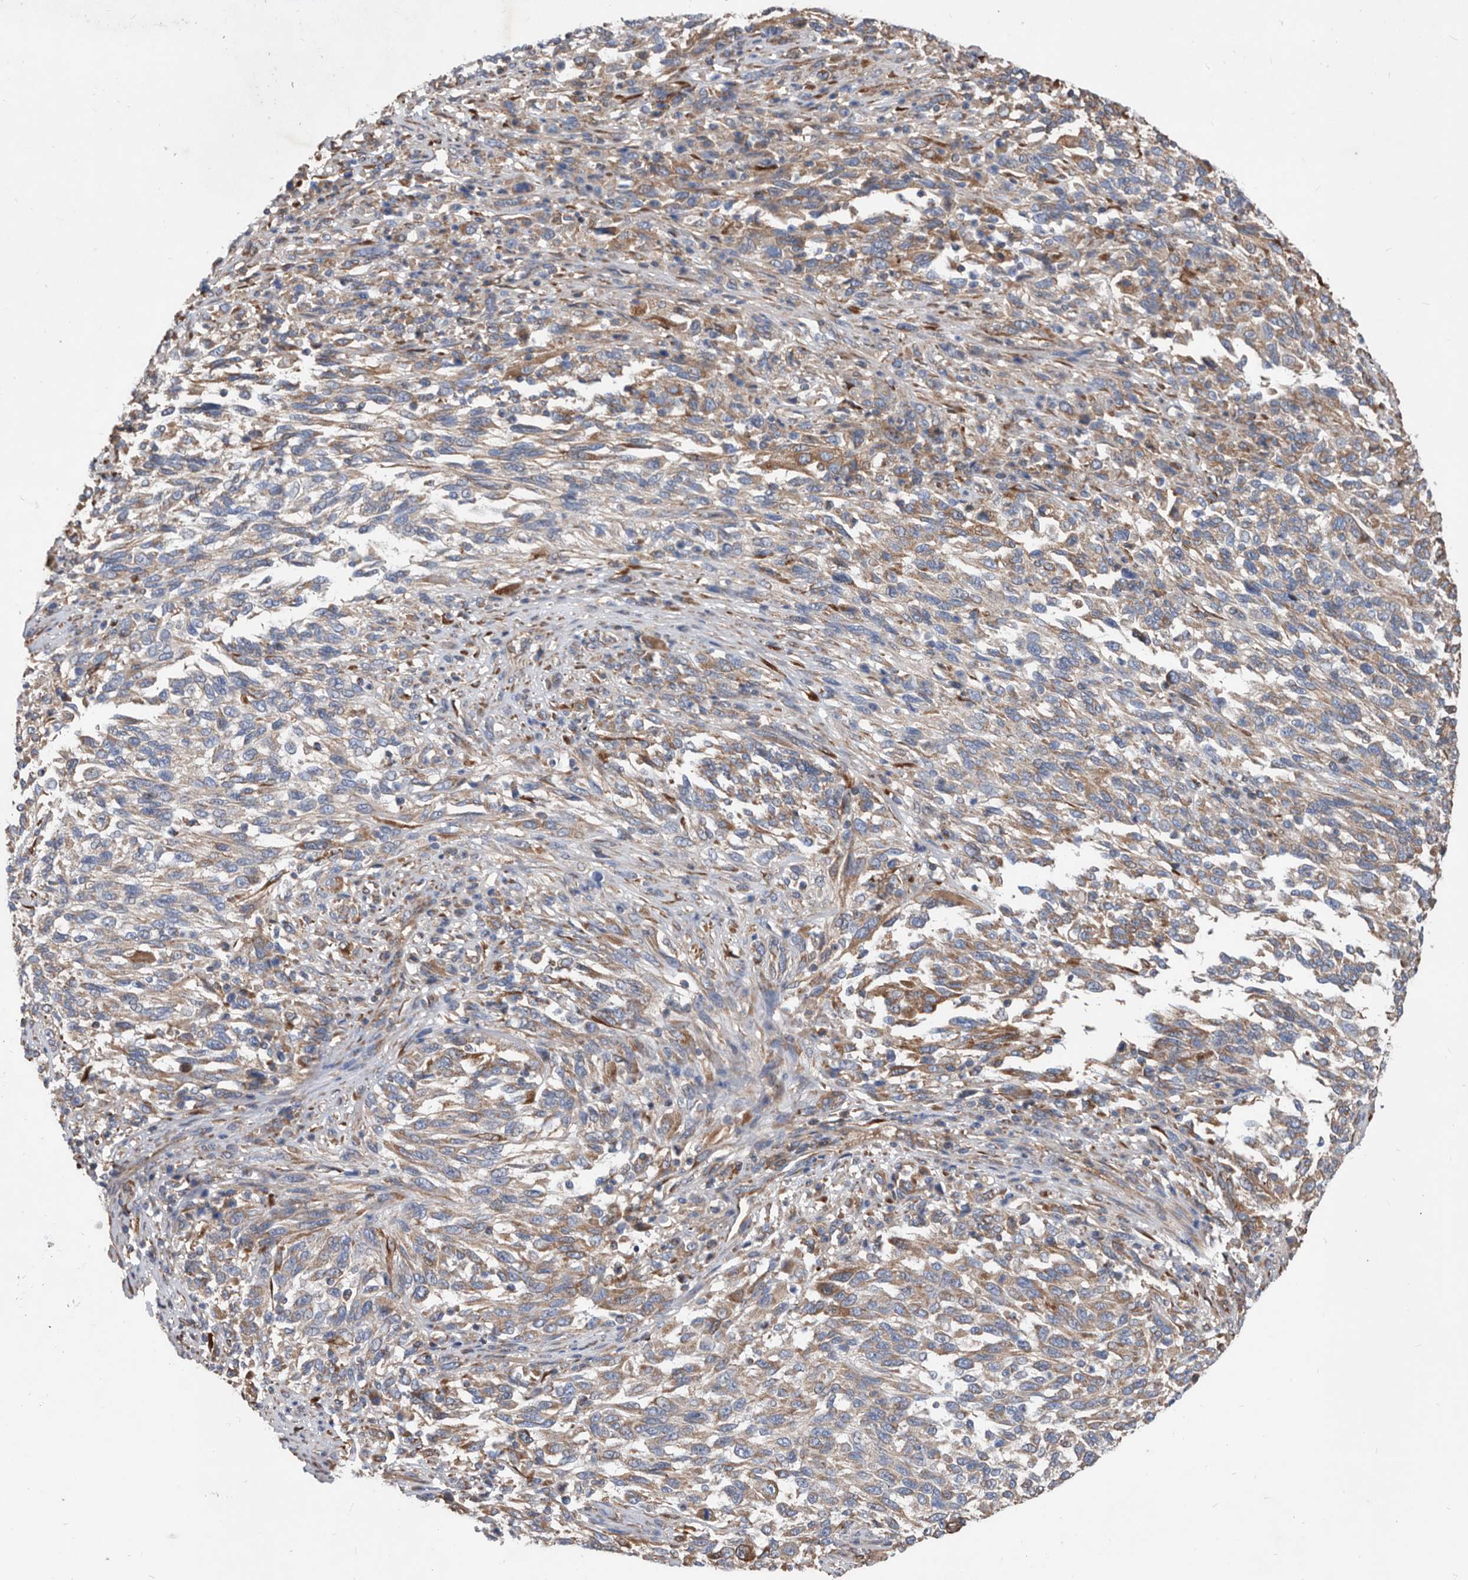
{"staining": {"intensity": "moderate", "quantity": ">75%", "location": "cytoplasmic/membranous"}, "tissue": "melanoma", "cell_type": "Tumor cells", "image_type": "cancer", "snomed": [{"axis": "morphology", "description": "Malignant melanoma, Metastatic site"}, {"axis": "topography", "description": "Lymph node"}], "caption": "IHC image of human malignant melanoma (metastatic site) stained for a protein (brown), which reveals medium levels of moderate cytoplasmic/membranous positivity in about >75% of tumor cells.", "gene": "ATP13A3", "patient": {"sex": "male", "age": 61}}